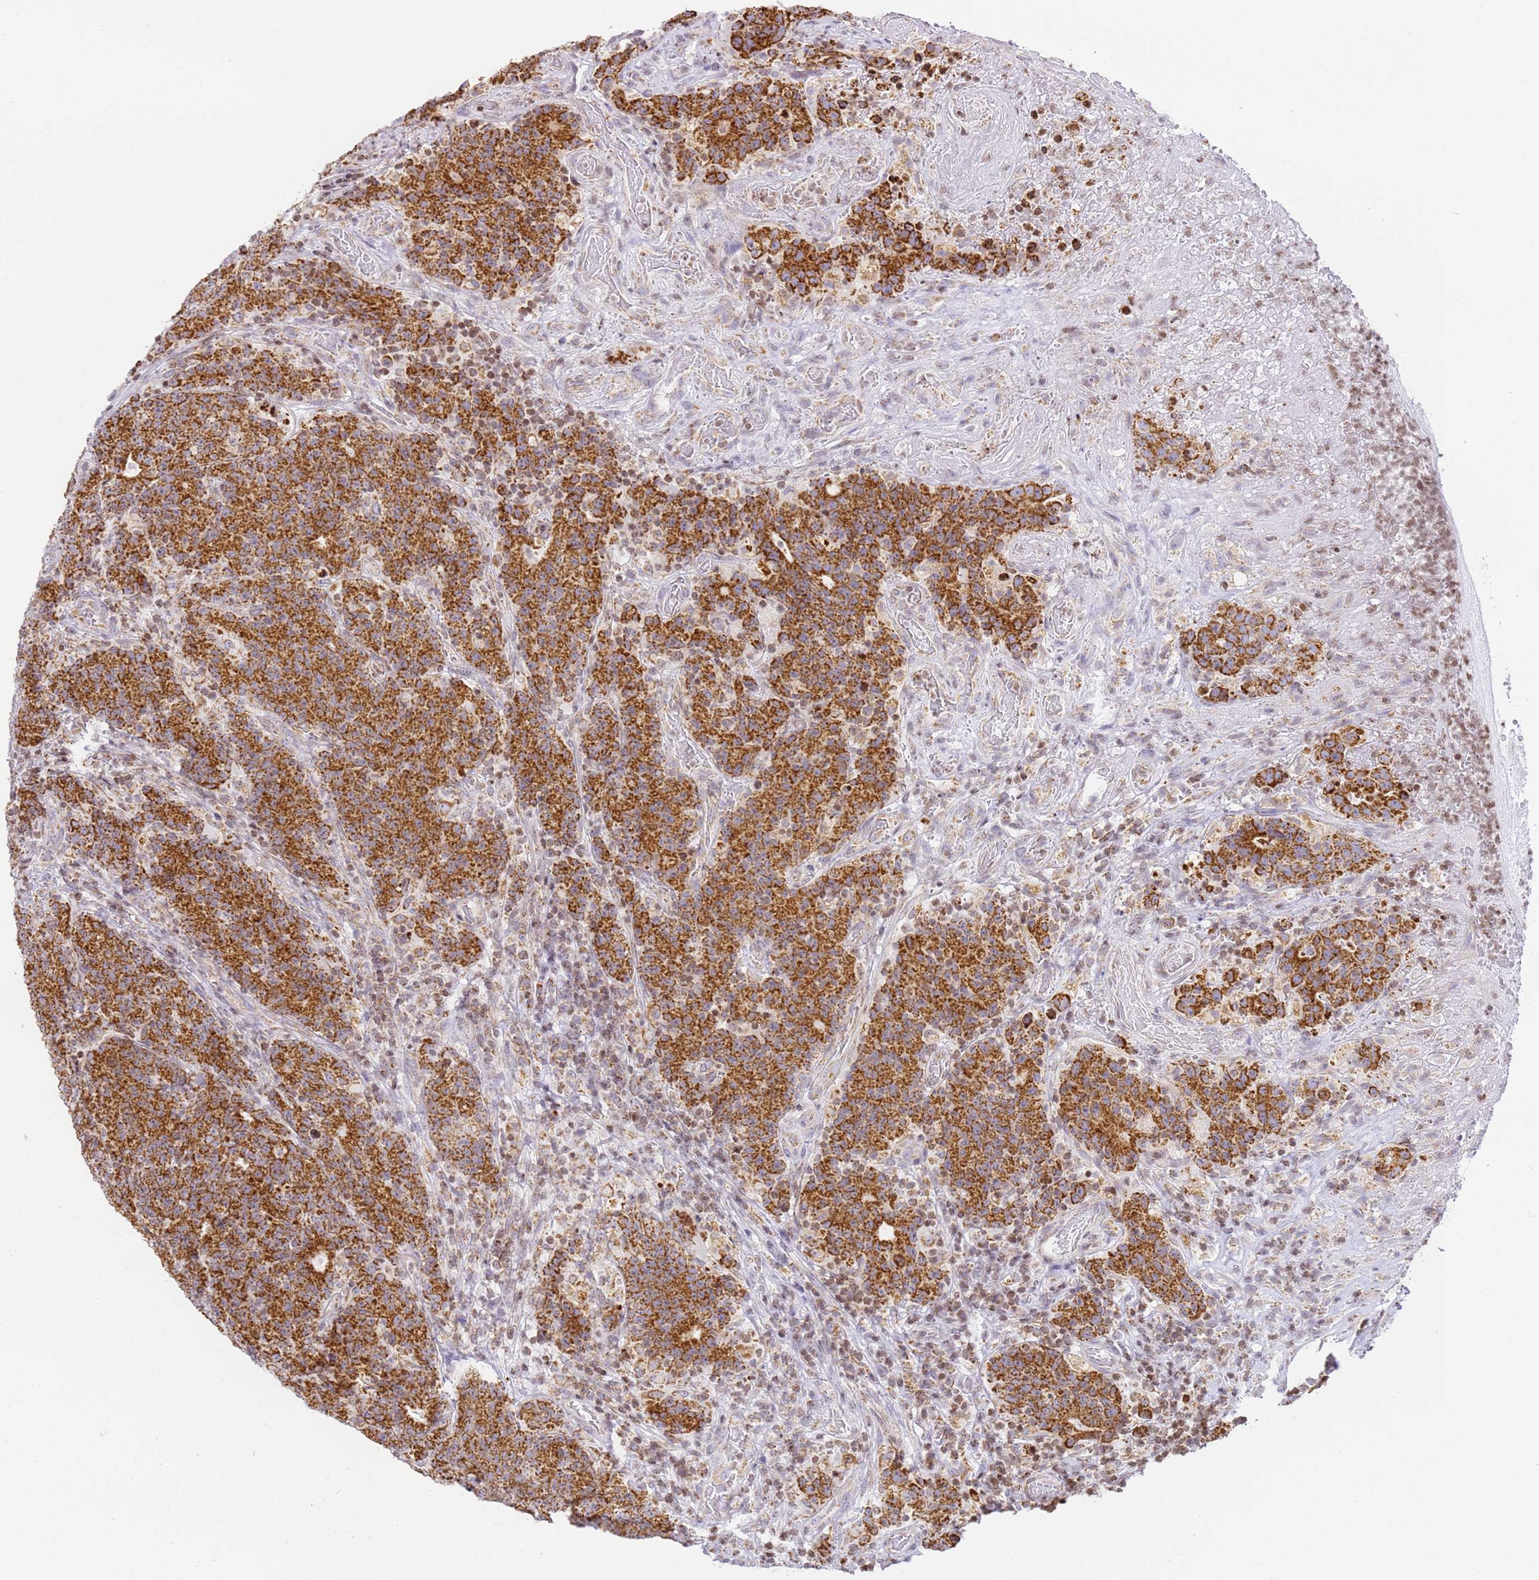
{"staining": {"intensity": "strong", "quantity": ">75%", "location": "cytoplasmic/membranous"}, "tissue": "colorectal cancer", "cell_type": "Tumor cells", "image_type": "cancer", "snomed": [{"axis": "morphology", "description": "Adenocarcinoma, NOS"}, {"axis": "topography", "description": "Colon"}], "caption": "An IHC image of tumor tissue is shown. Protein staining in brown highlights strong cytoplasmic/membranous positivity in colorectal cancer (adenocarcinoma) within tumor cells.", "gene": "HSPE1", "patient": {"sex": "female", "age": 75}}